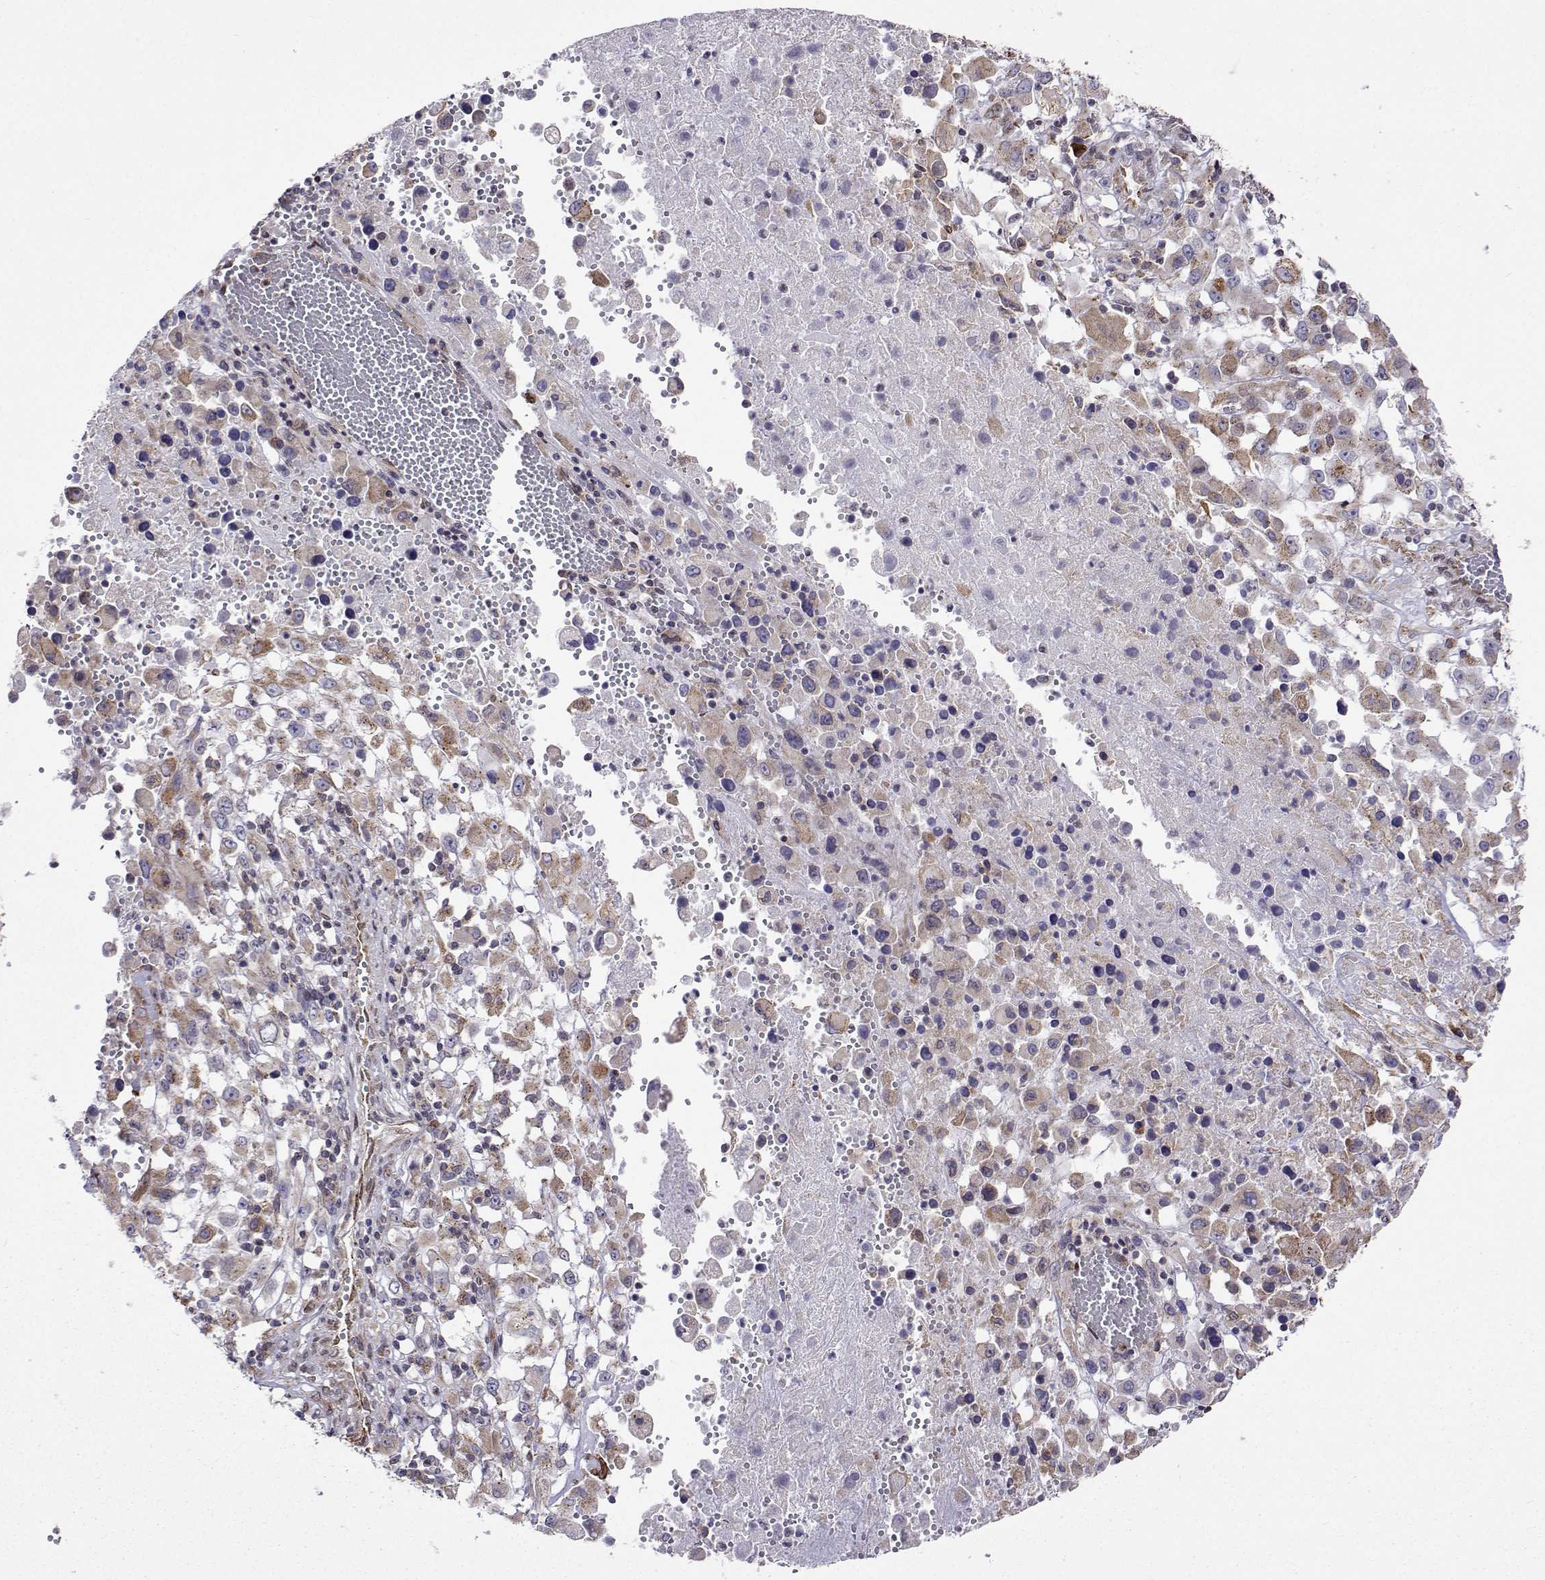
{"staining": {"intensity": "weak", "quantity": "25%-75%", "location": "cytoplasmic/membranous"}, "tissue": "melanoma", "cell_type": "Tumor cells", "image_type": "cancer", "snomed": [{"axis": "morphology", "description": "Malignant melanoma, Metastatic site"}, {"axis": "topography", "description": "Soft tissue"}], "caption": "Tumor cells reveal weak cytoplasmic/membranous staining in approximately 25%-75% of cells in melanoma.", "gene": "PGRMC2", "patient": {"sex": "male", "age": 50}}